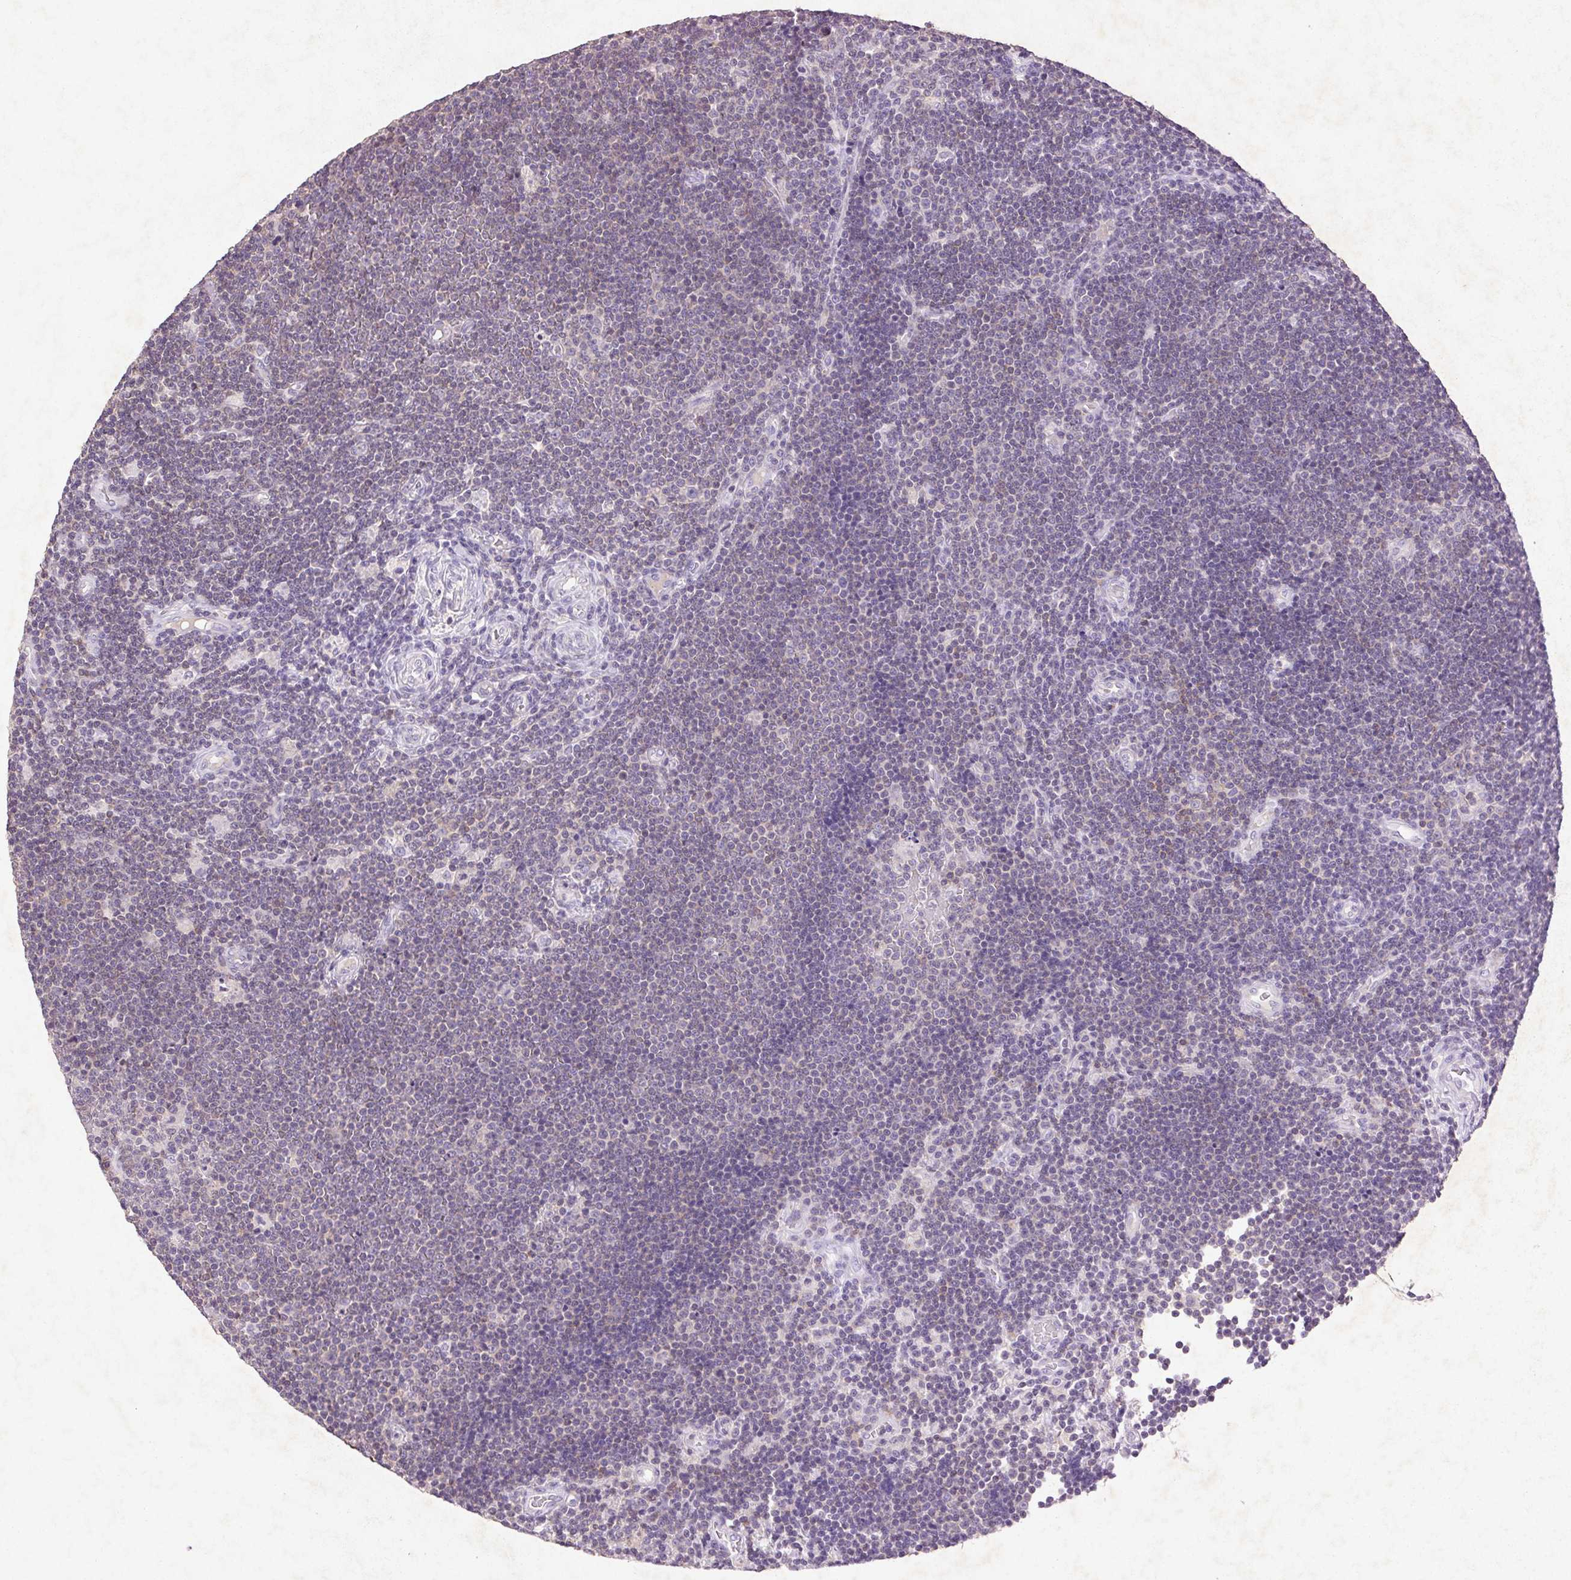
{"staining": {"intensity": "negative", "quantity": "none", "location": "none"}, "tissue": "lymphoma", "cell_type": "Tumor cells", "image_type": "cancer", "snomed": [{"axis": "morphology", "description": "Malignant lymphoma, non-Hodgkin's type, Low grade"}, {"axis": "topography", "description": "Brain"}], "caption": "An IHC photomicrograph of lymphoma is shown. There is no staining in tumor cells of lymphoma. (Stains: DAB immunohistochemistry (IHC) with hematoxylin counter stain, Microscopy: brightfield microscopy at high magnification).", "gene": "FNDC7", "patient": {"sex": "female", "age": 66}}